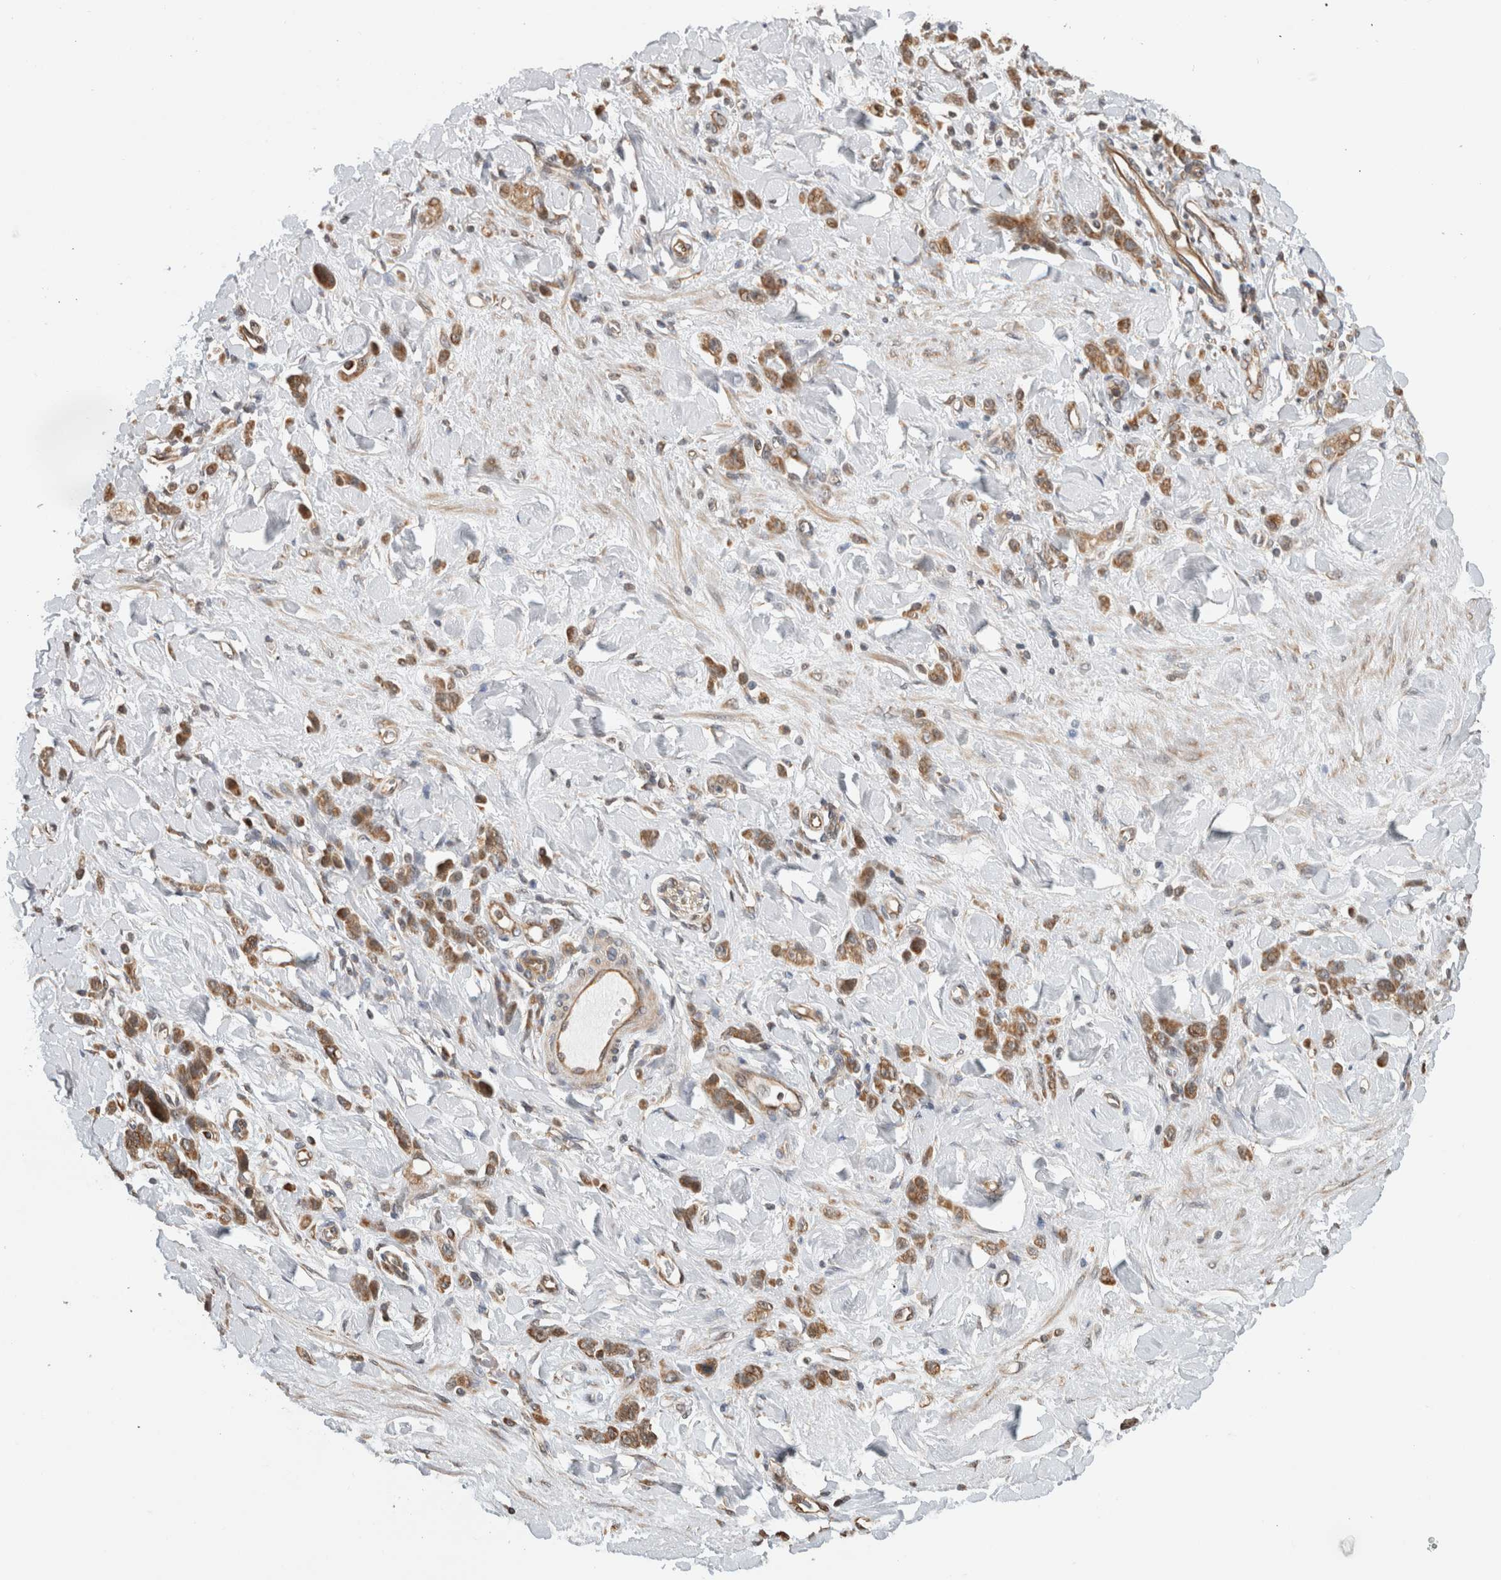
{"staining": {"intensity": "moderate", "quantity": ">75%", "location": "cytoplasmic/membranous"}, "tissue": "stomach cancer", "cell_type": "Tumor cells", "image_type": "cancer", "snomed": [{"axis": "morphology", "description": "Normal tissue, NOS"}, {"axis": "morphology", "description": "Adenocarcinoma, NOS"}, {"axis": "topography", "description": "Stomach"}], "caption": "Protein staining exhibits moderate cytoplasmic/membranous expression in approximately >75% of tumor cells in stomach cancer (adenocarcinoma).", "gene": "GINS4", "patient": {"sex": "male", "age": 82}}